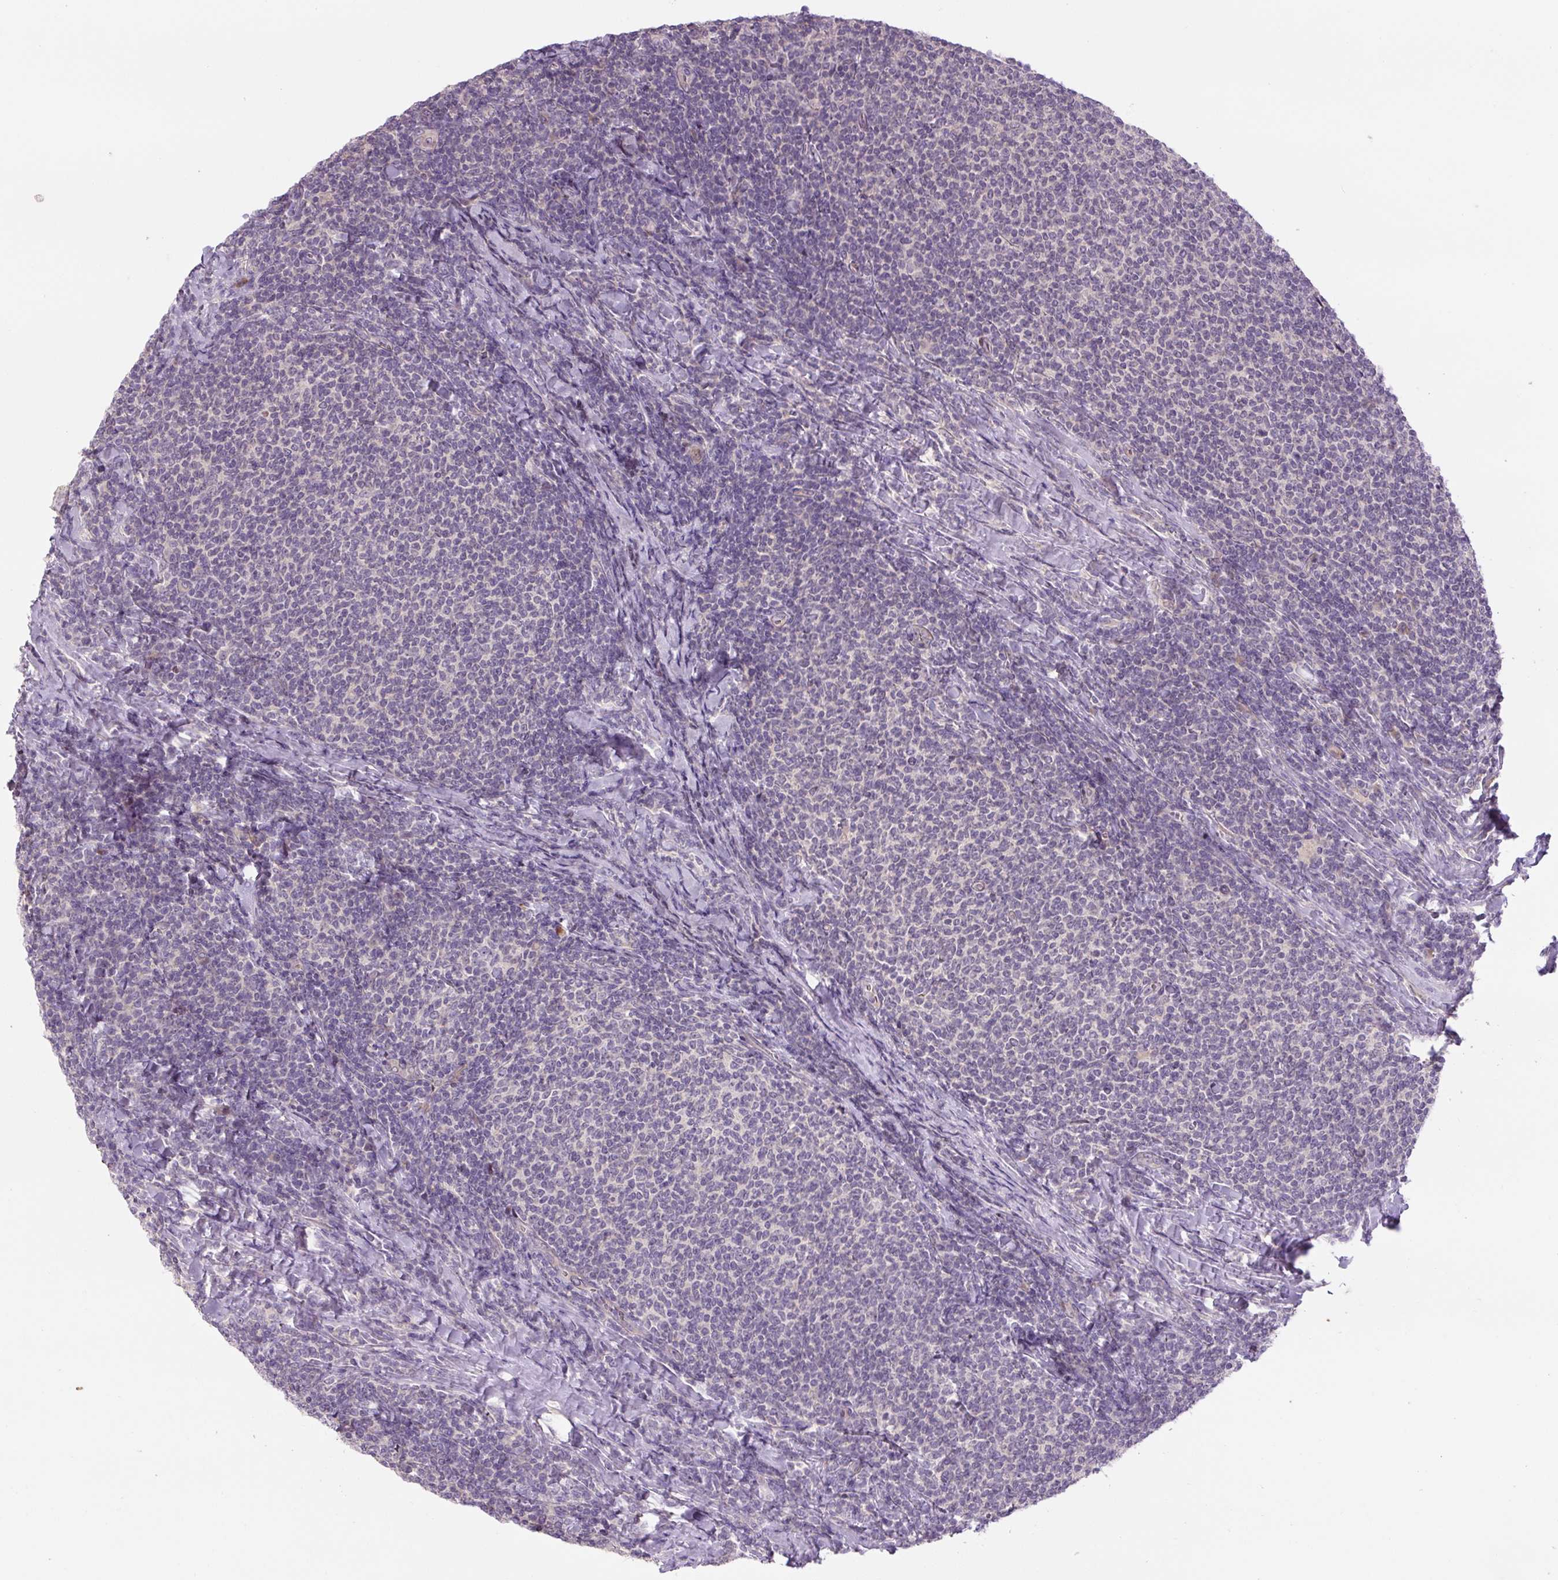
{"staining": {"intensity": "negative", "quantity": "none", "location": "none"}, "tissue": "lymphoma", "cell_type": "Tumor cells", "image_type": "cancer", "snomed": [{"axis": "morphology", "description": "Malignant lymphoma, non-Hodgkin's type, Low grade"}, {"axis": "topography", "description": "Lymph node"}], "caption": "The histopathology image displays no staining of tumor cells in low-grade malignant lymphoma, non-Hodgkin's type. The staining is performed using DAB brown chromogen with nuclei counter-stained in using hematoxylin.", "gene": "YIF1B", "patient": {"sex": "male", "age": 52}}